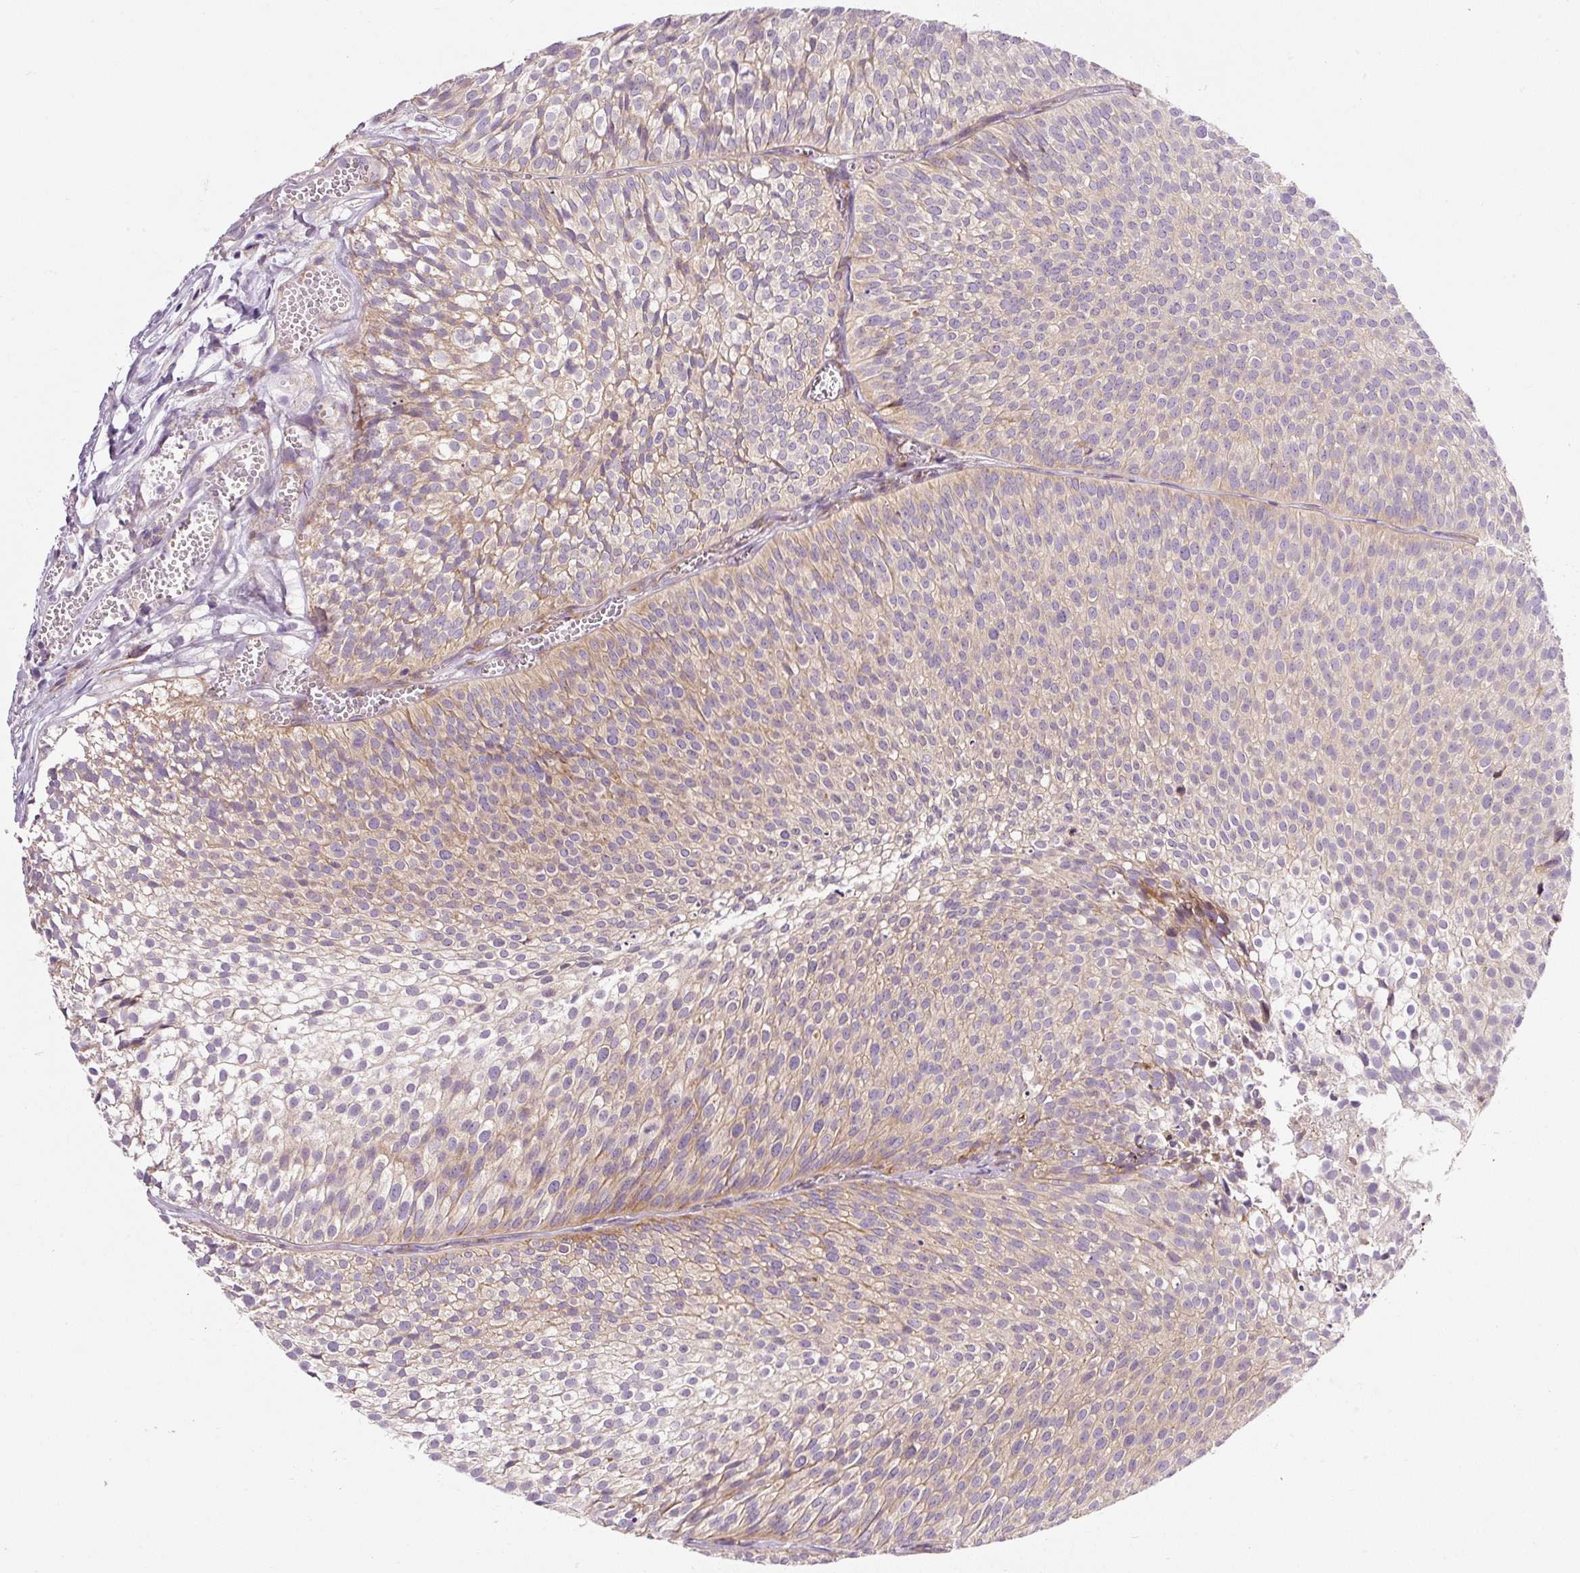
{"staining": {"intensity": "weak", "quantity": ">75%", "location": "cytoplasmic/membranous"}, "tissue": "urothelial cancer", "cell_type": "Tumor cells", "image_type": "cancer", "snomed": [{"axis": "morphology", "description": "Urothelial carcinoma, Low grade"}, {"axis": "topography", "description": "Urinary bladder"}], "caption": "Immunohistochemical staining of urothelial cancer exhibits low levels of weak cytoplasmic/membranous protein staining in about >75% of tumor cells. The staining was performed using DAB, with brown indicating positive protein expression. Nuclei are stained blue with hematoxylin.", "gene": "RPL10A", "patient": {"sex": "male", "age": 91}}